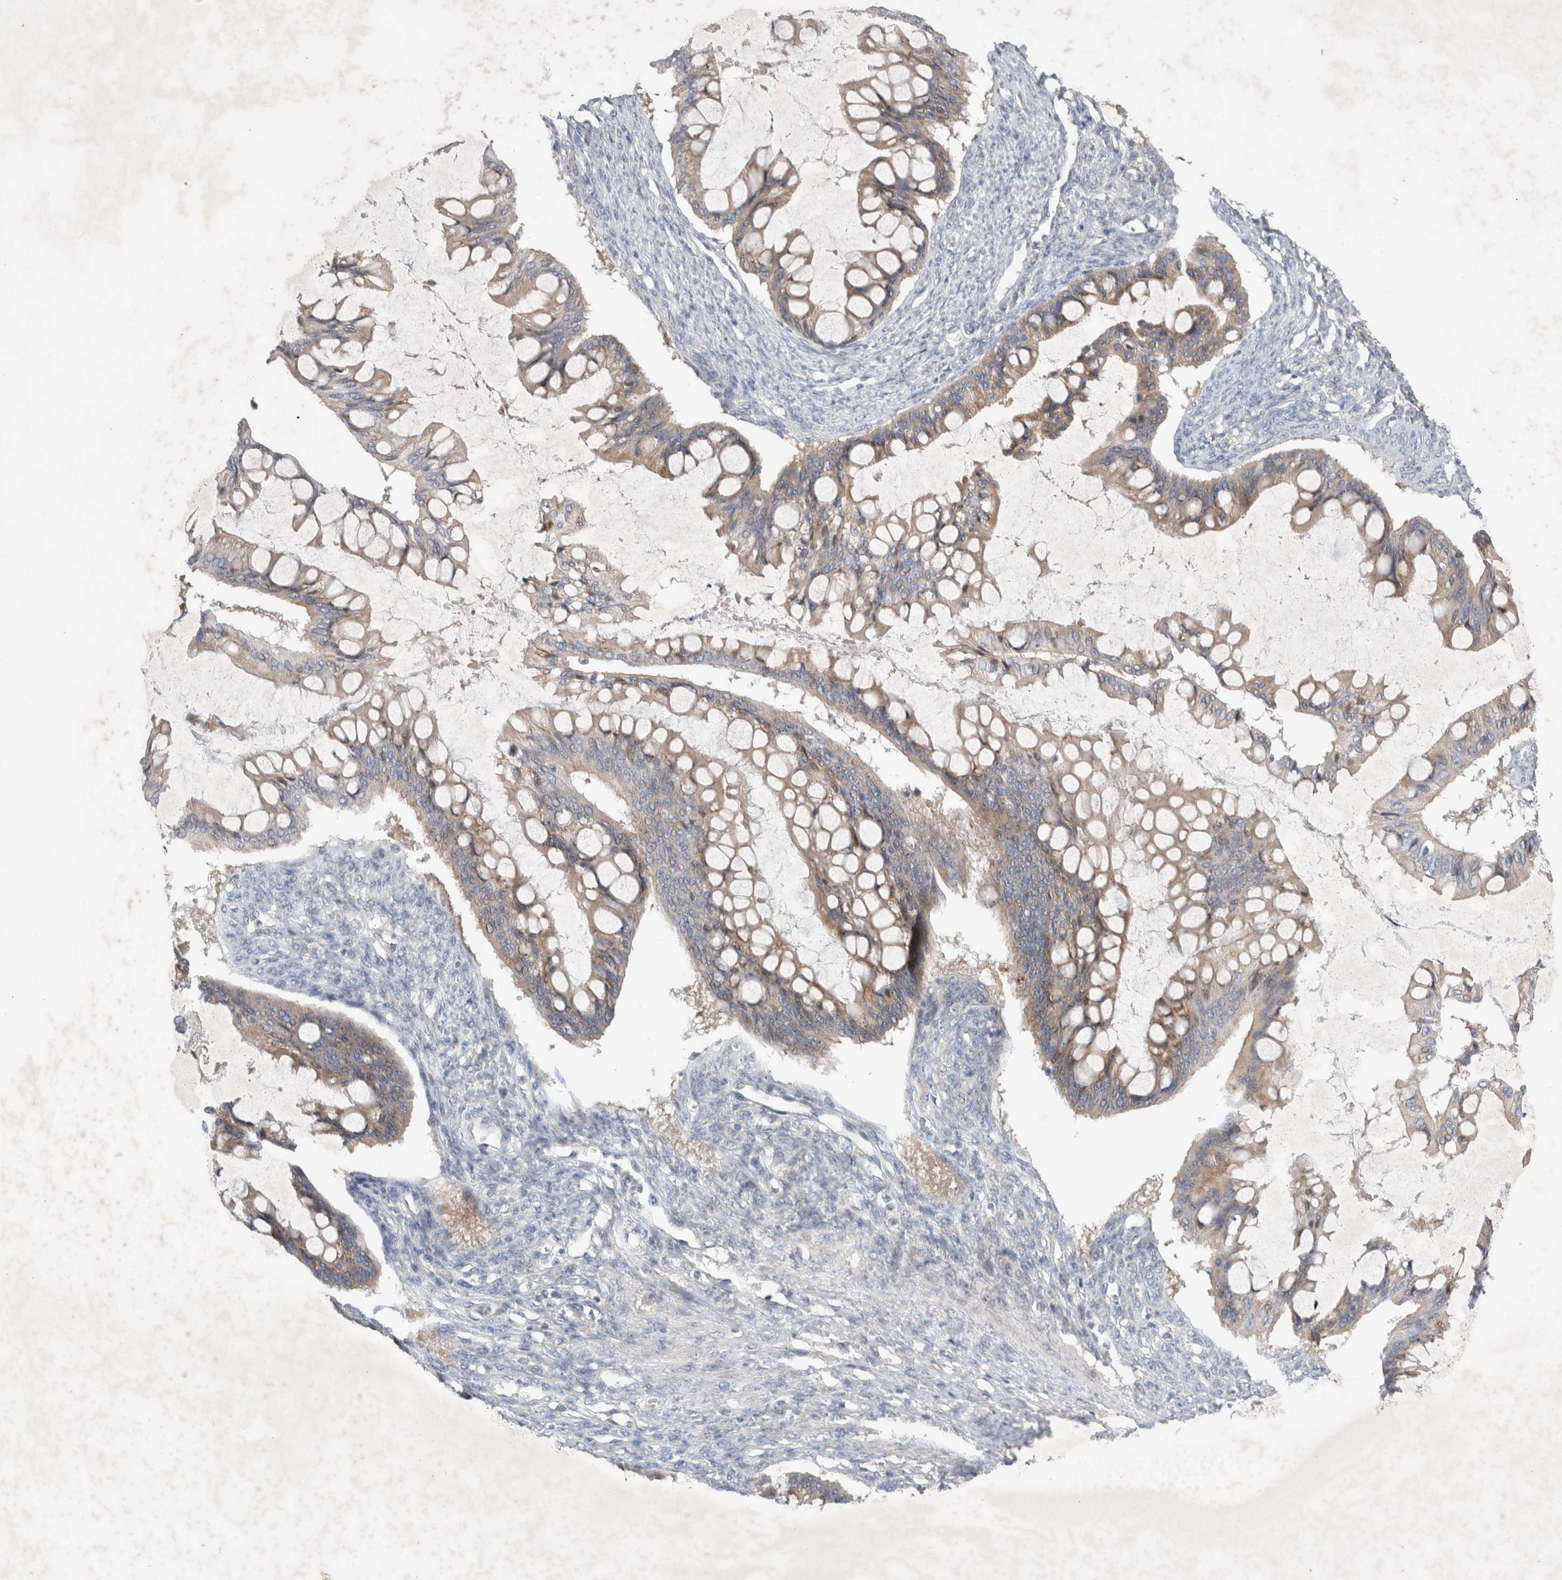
{"staining": {"intensity": "weak", "quantity": ">75%", "location": "cytoplasmic/membranous"}, "tissue": "ovarian cancer", "cell_type": "Tumor cells", "image_type": "cancer", "snomed": [{"axis": "morphology", "description": "Cystadenocarcinoma, mucinous, NOS"}, {"axis": "topography", "description": "Ovary"}], "caption": "Protein staining of ovarian cancer tissue displays weak cytoplasmic/membranous expression in about >75% of tumor cells. The protein of interest is shown in brown color, while the nuclei are stained blue.", "gene": "NEDD4L", "patient": {"sex": "female", "age": 73}}